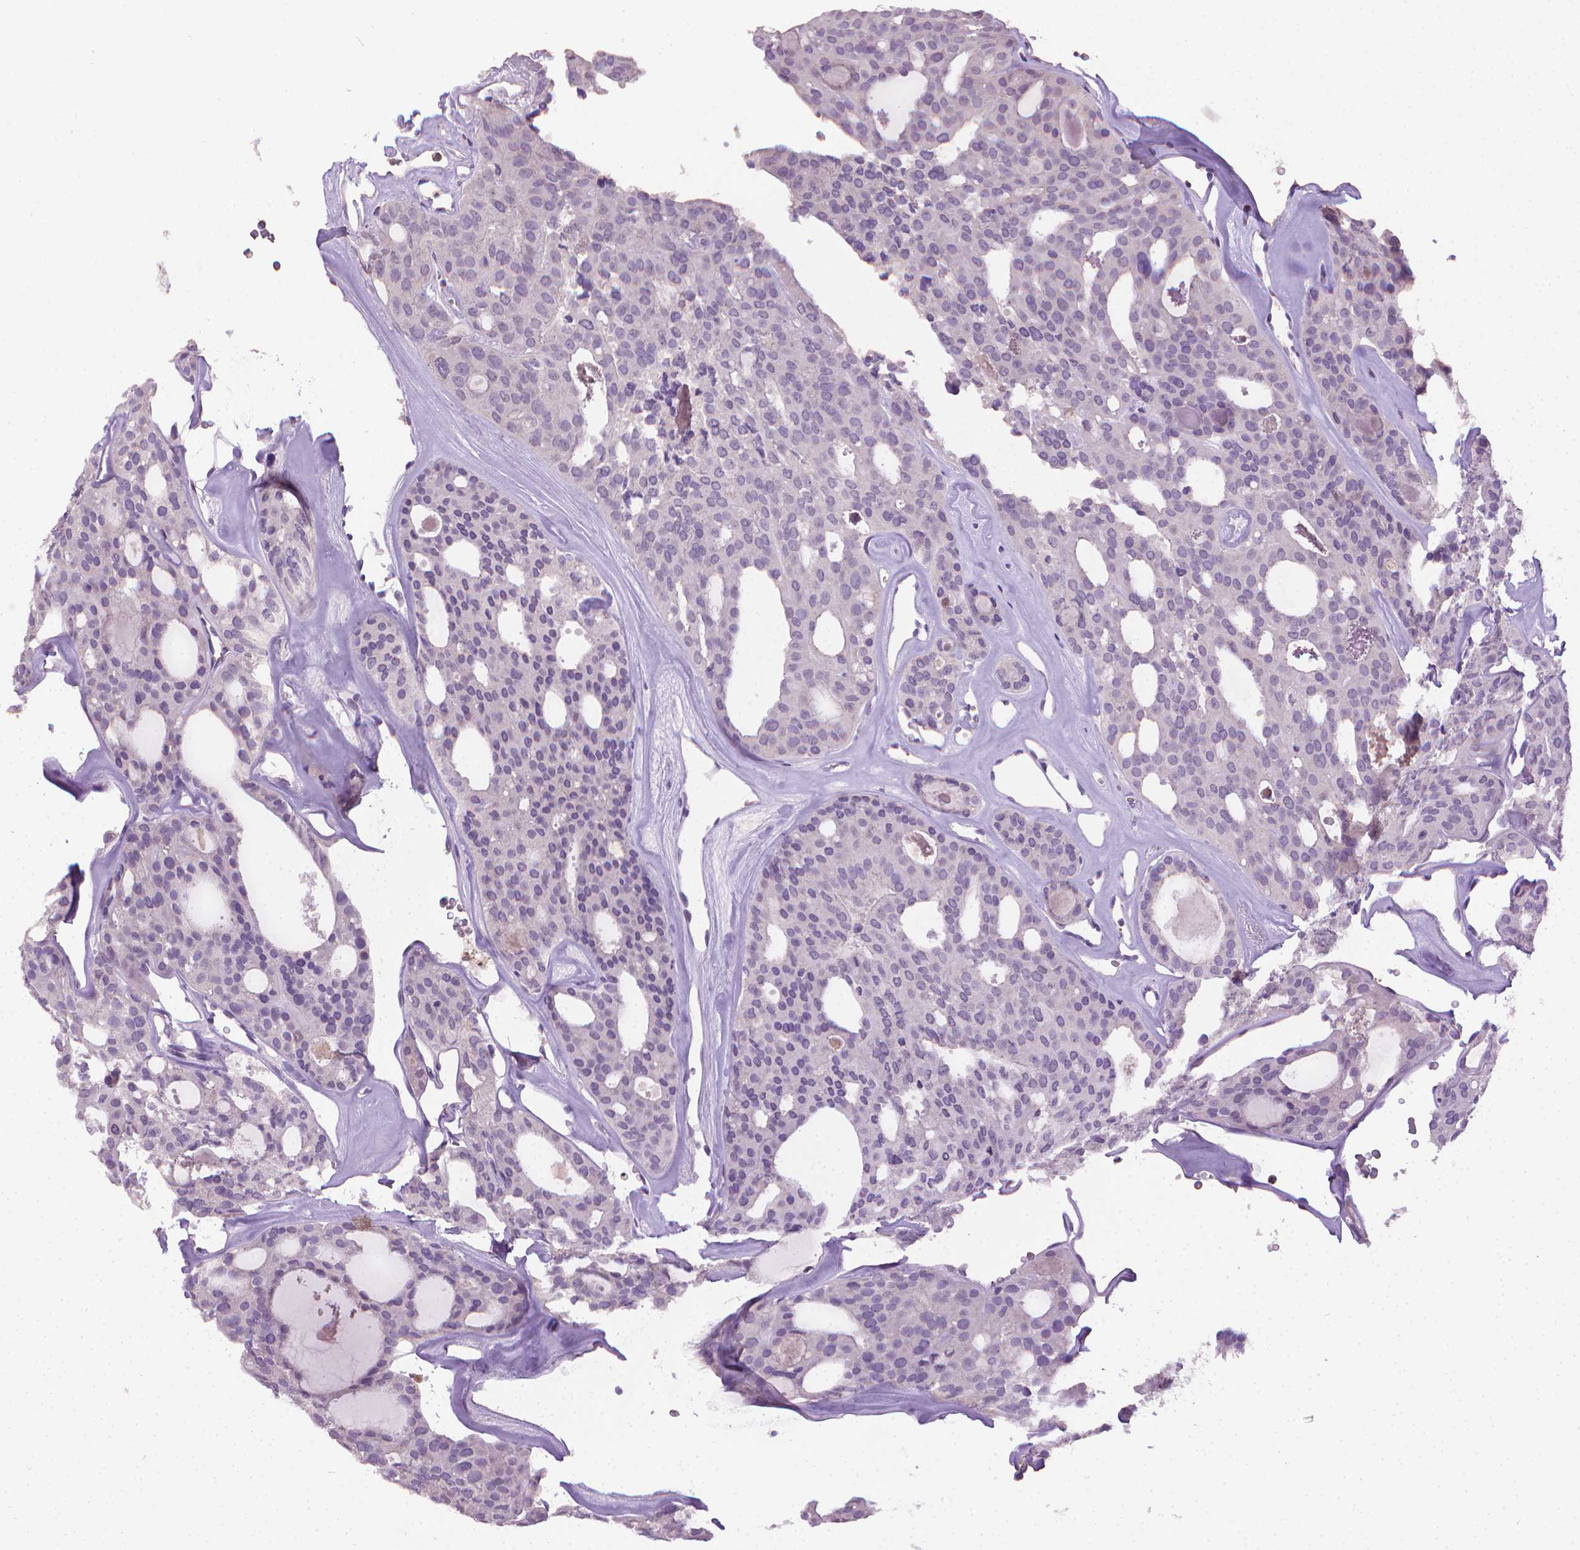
{"staining": {"intensity": "negative", "quantity": "none", "location": "none"}, "tissue": "thyroid cancer", "cell_type": "Tumor cells", "image_type": "cancer", "snomed": [{"axis": "morphology", "description": "Follicular adenoma carcinoma, NOS"}, {"axis": "topography", "description": "Thyroid gland"}], "caption": "The photomicrograph displays no significant staining in tumor cells of thyroid cancer (follicular adenoma carcinoma).", "gene": "CDKN2D", "patient": {"sex": "male", "age": 75}}